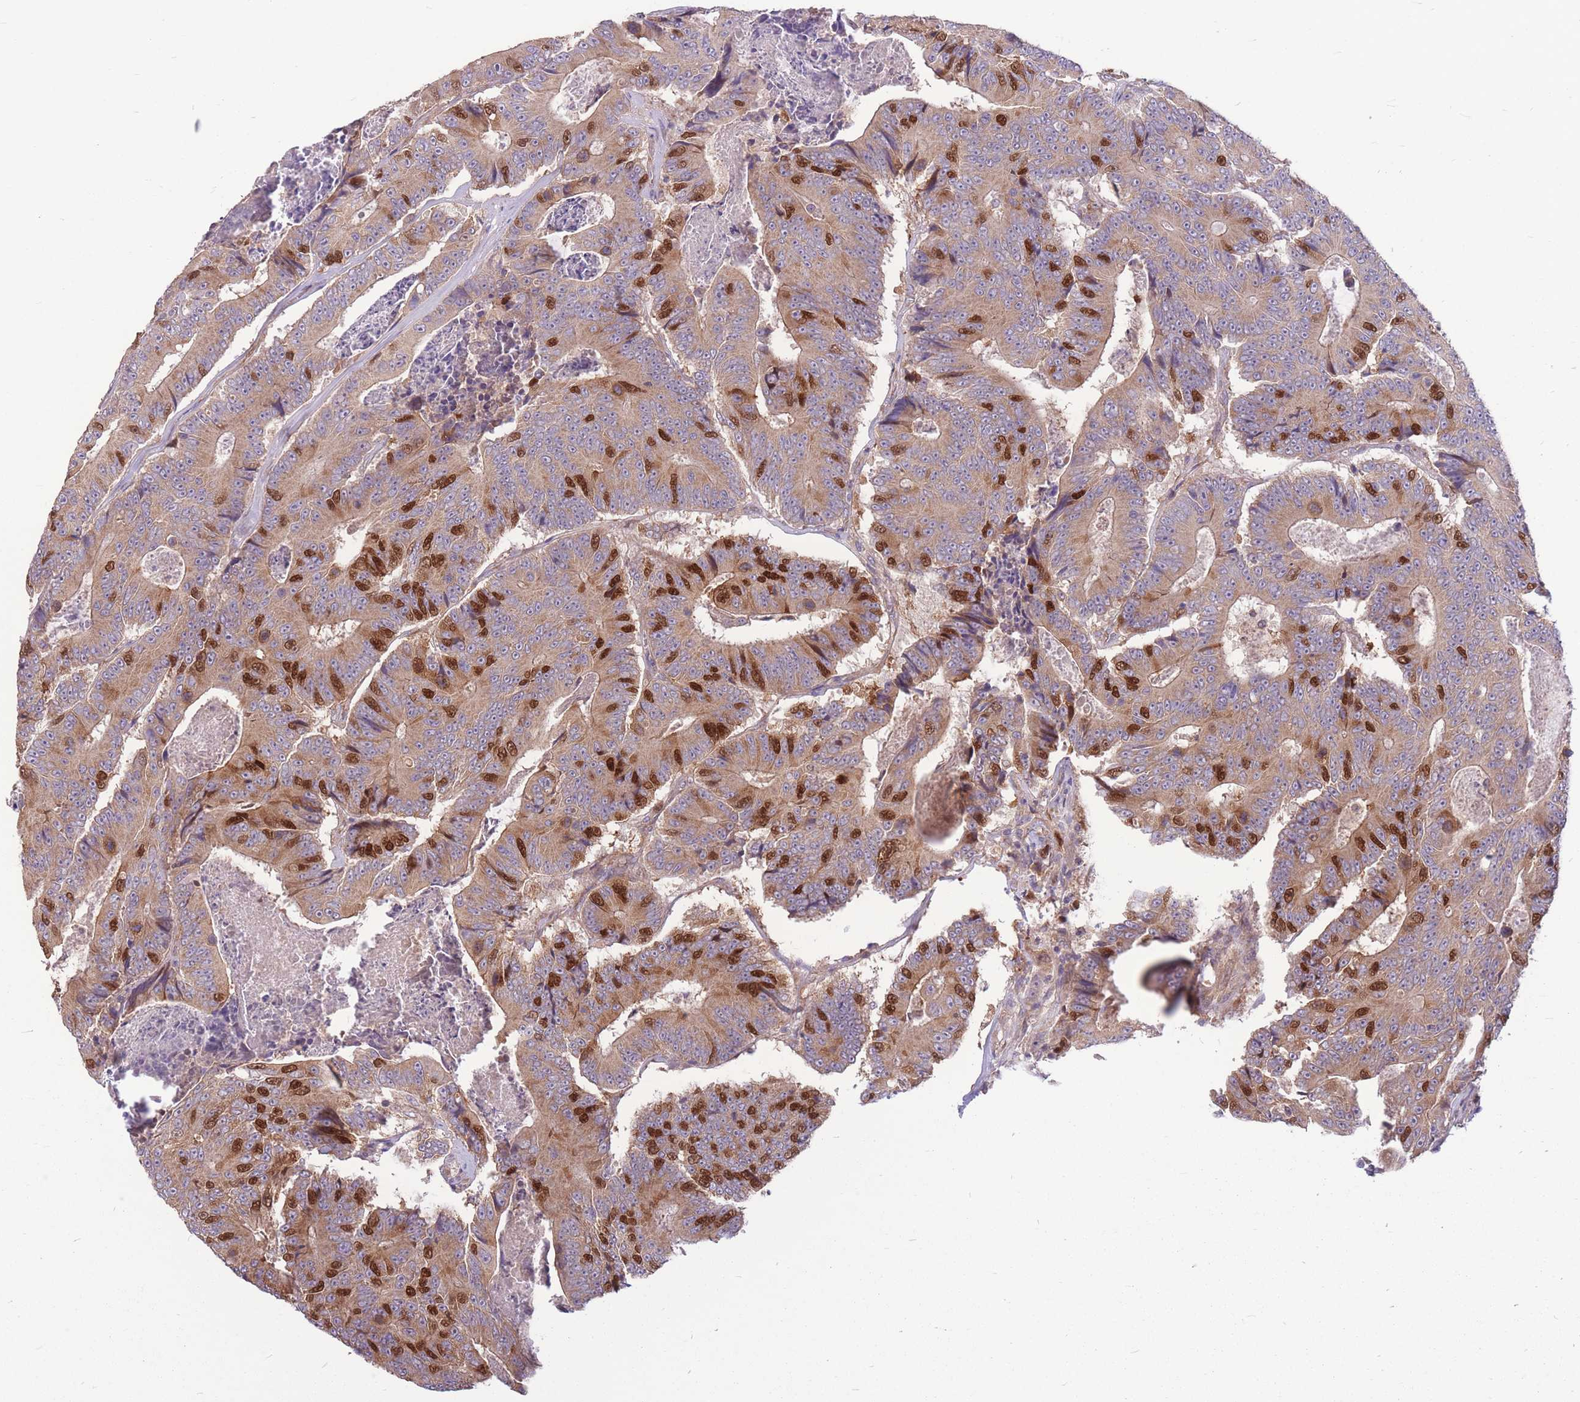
{"staining": {"intensity": "strong", "quantity": "25%-75%", "location": "cytoplasmic/membranous,nuclear"}, "tissue": "colorectal cancer", "cell_type": "Tumor cells", "image_type": "cancer", "snomed": [{"axis": "morphology", "description": "Adenocarcinoma, NOS"}, {"axis": "topography", "description": "Colon"}], "caption": "Brown immunohistochemical staining in human colorectal cancer exhibits strong cytoplasmic/membranous and nuclear staining in approximately 25%-75% of tumor cells. (Brightfield microscopy of DAB IHC at high magnification).", "gene": "GMNN", "patient": {"sex": "male", "age": 83}}